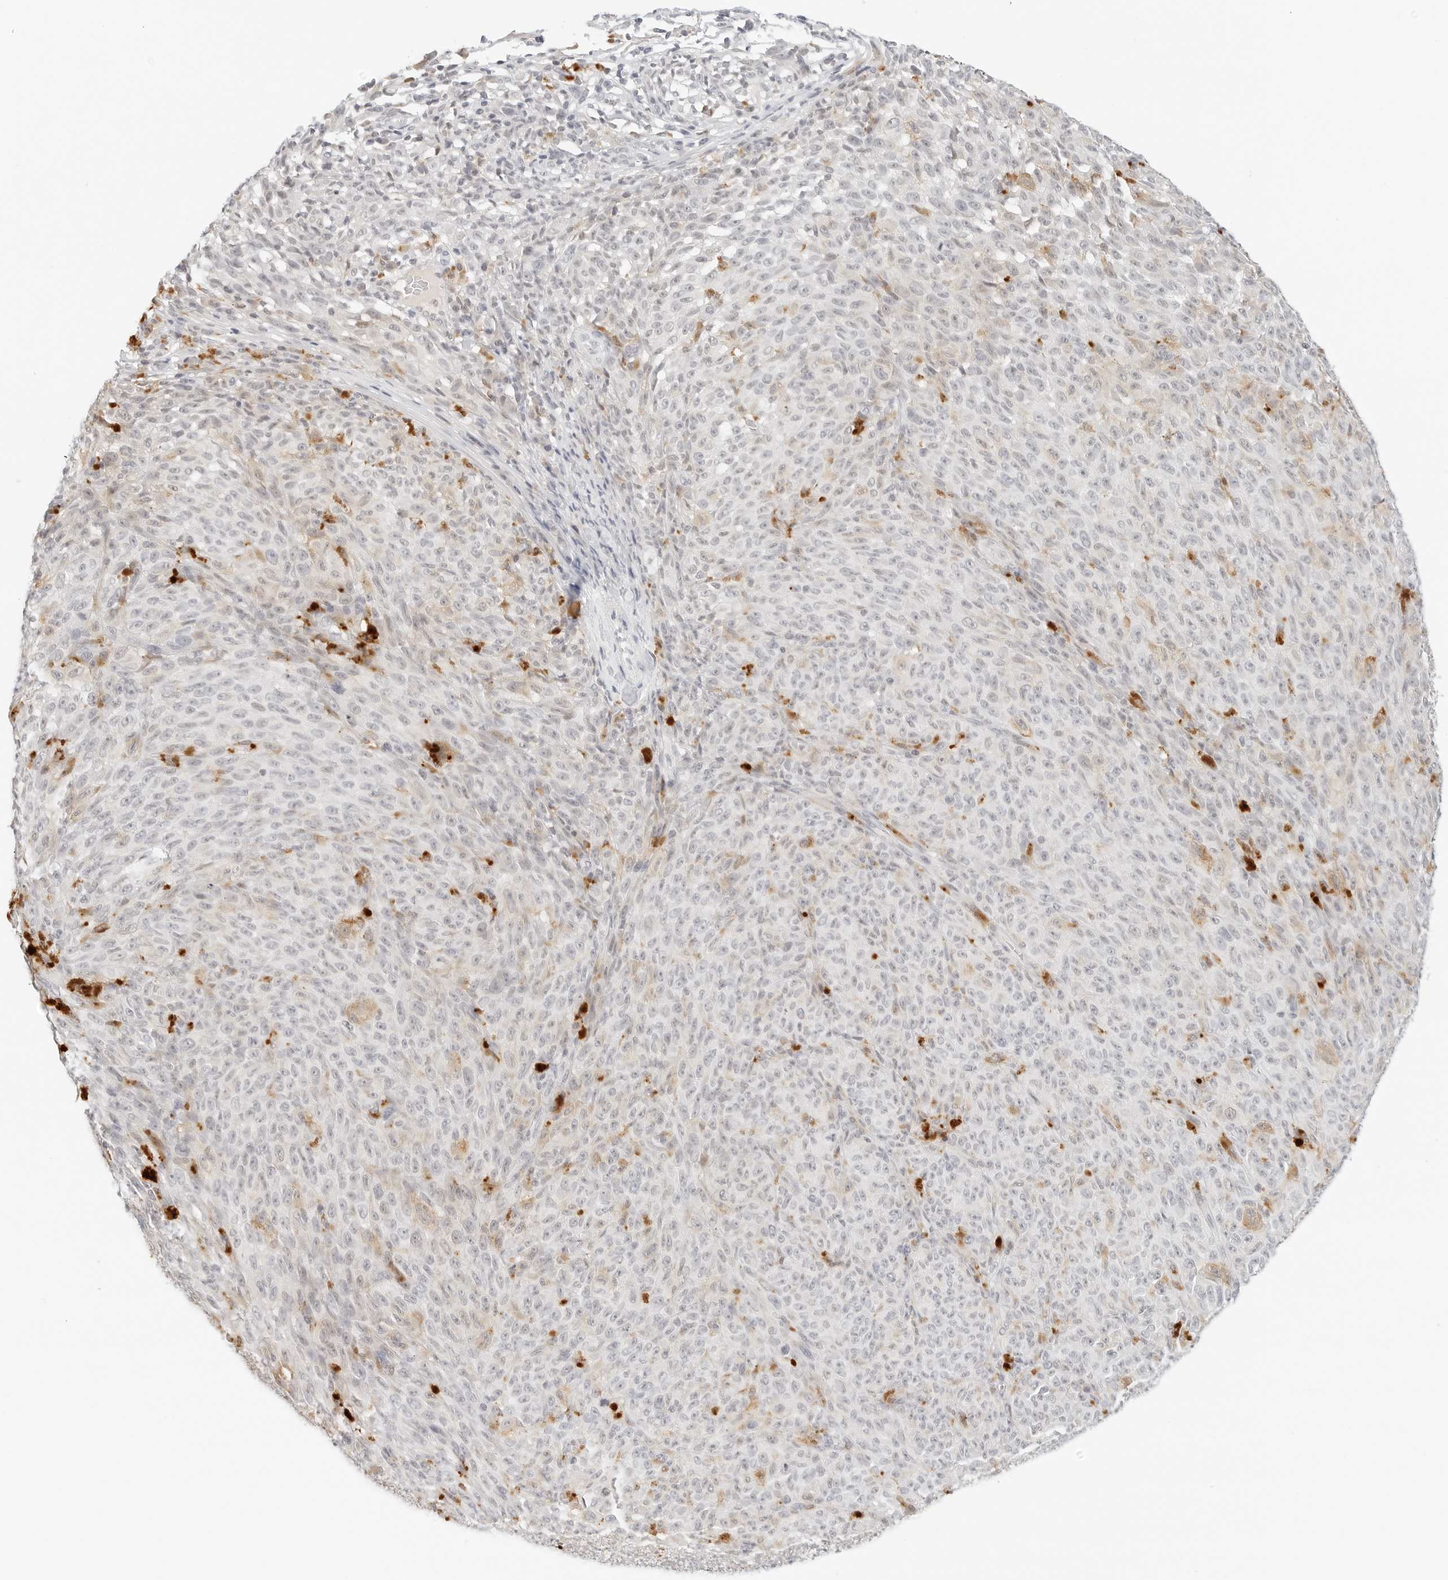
{"staining": {"intensity": "negative", "quantity": "none", "location": "none"}, "tissue": "melanoma", "cell_type": "Tumor cells", "image_type": "cancer", "snomed": [{"axis": "morphology", "description": "Malignant melanoma, NOS"}, {"axis": "topography", "description": "Skin"}], "caption": "A high-resolution histopathology image shows immunohistochemistry staining of malignant melanoma, which displays no significant staining in tumor cells.", "gene": "NEO1", "patient": {"sex": "female", "age": 82}}